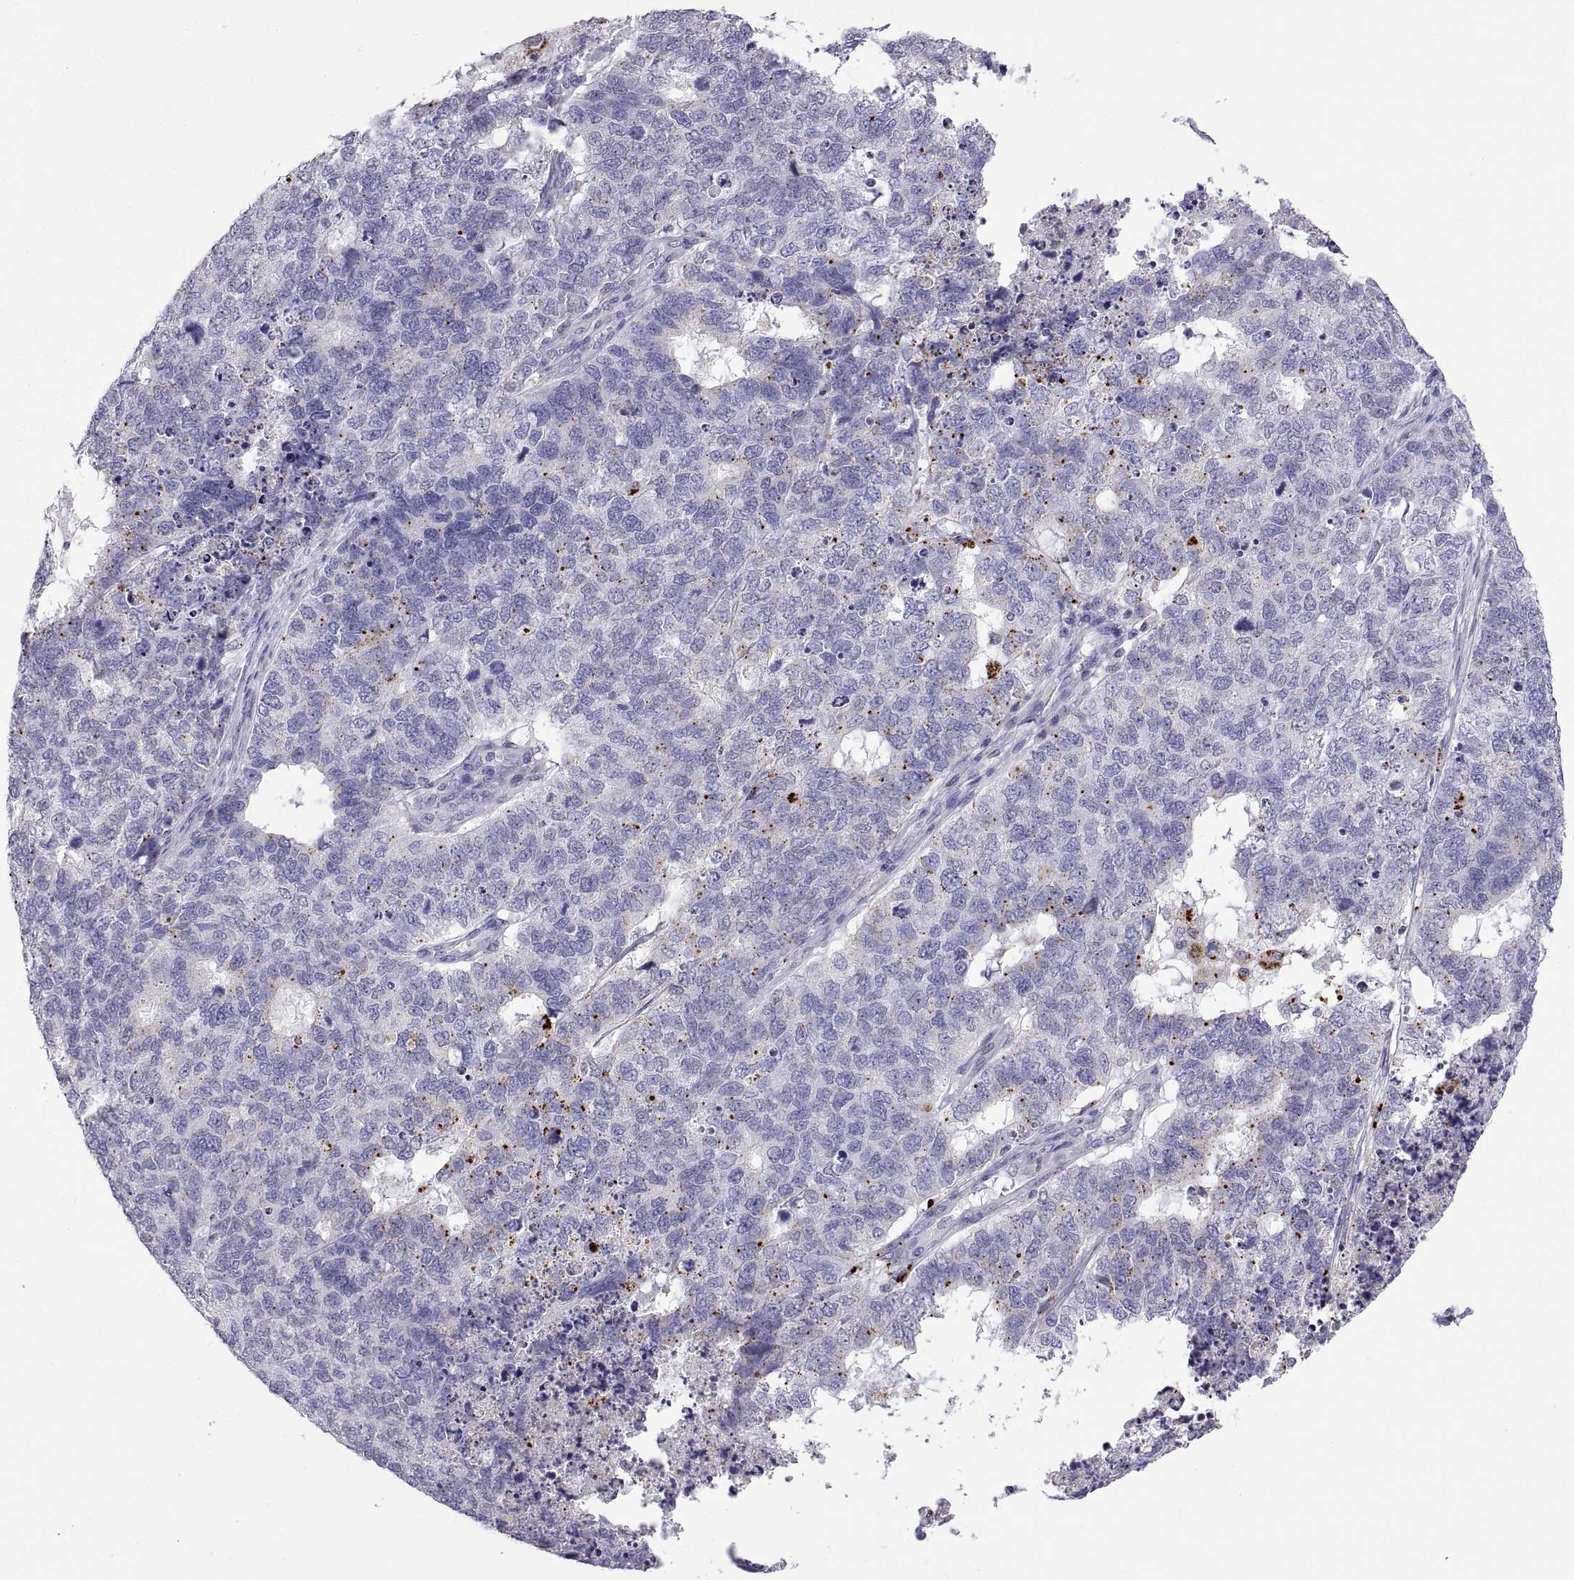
{"staining": {"intensity": "negative", "quantity": "none", "location": "none"}, "tissue": "cervical cancer", "cell_type": "Tumor cells", "image_type": "cancer", "snomed": [{"axis": "morphology", "description": "Squamous cell carcinoma, NOS"}, {"axis": "topography", "description": "Cervix"}], "caption": "Immunohistochemistry of cervical squamous cell carcinoma demonstrates no staining in tumor cells. (DAB immunohistochemistry, high magnification).", "gene": "RGS19", "patient": {"sex": "female", "age": 63}}